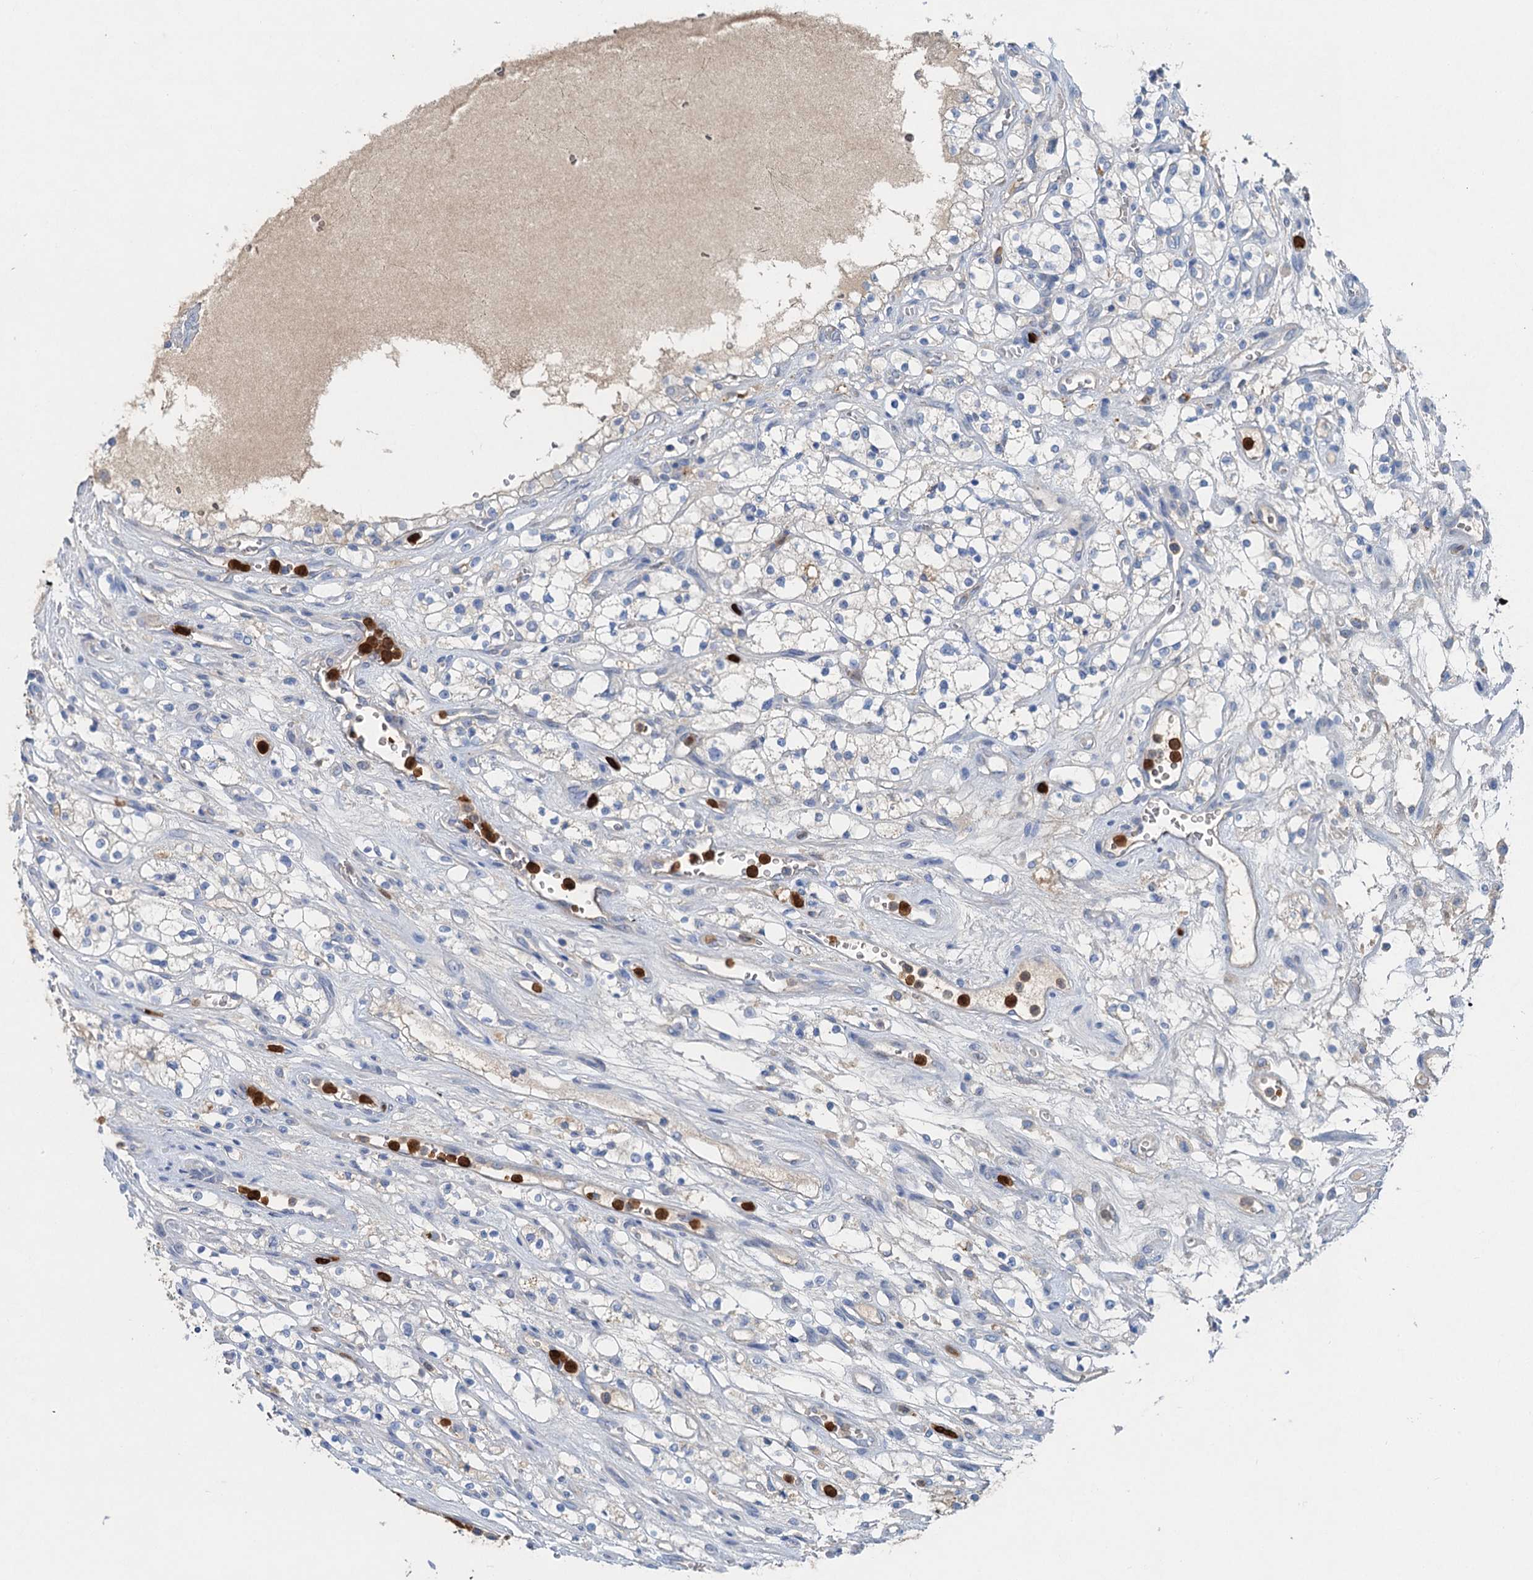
{"staining": {"intensity": "negative", "quantity": "none", "location": "none"}, "tissue": "renal cancer", "cell_type": "Tumor cells", "image_type": "cancer", "snomed": [{"axis": "morphology", "description": "Adenocarcinoma, NOS"}, {"axis": "topography", "description": "Kidney"}], "caption": "Image shows no significant protein positivity in tumor cells of renal adenocarcinoma. The staining is performed using DAB brown chromogen with nuclei counter-stained in using hematoxylin.", "gene": "OTOA", "patient": {"sex": "female", "age": 69}}